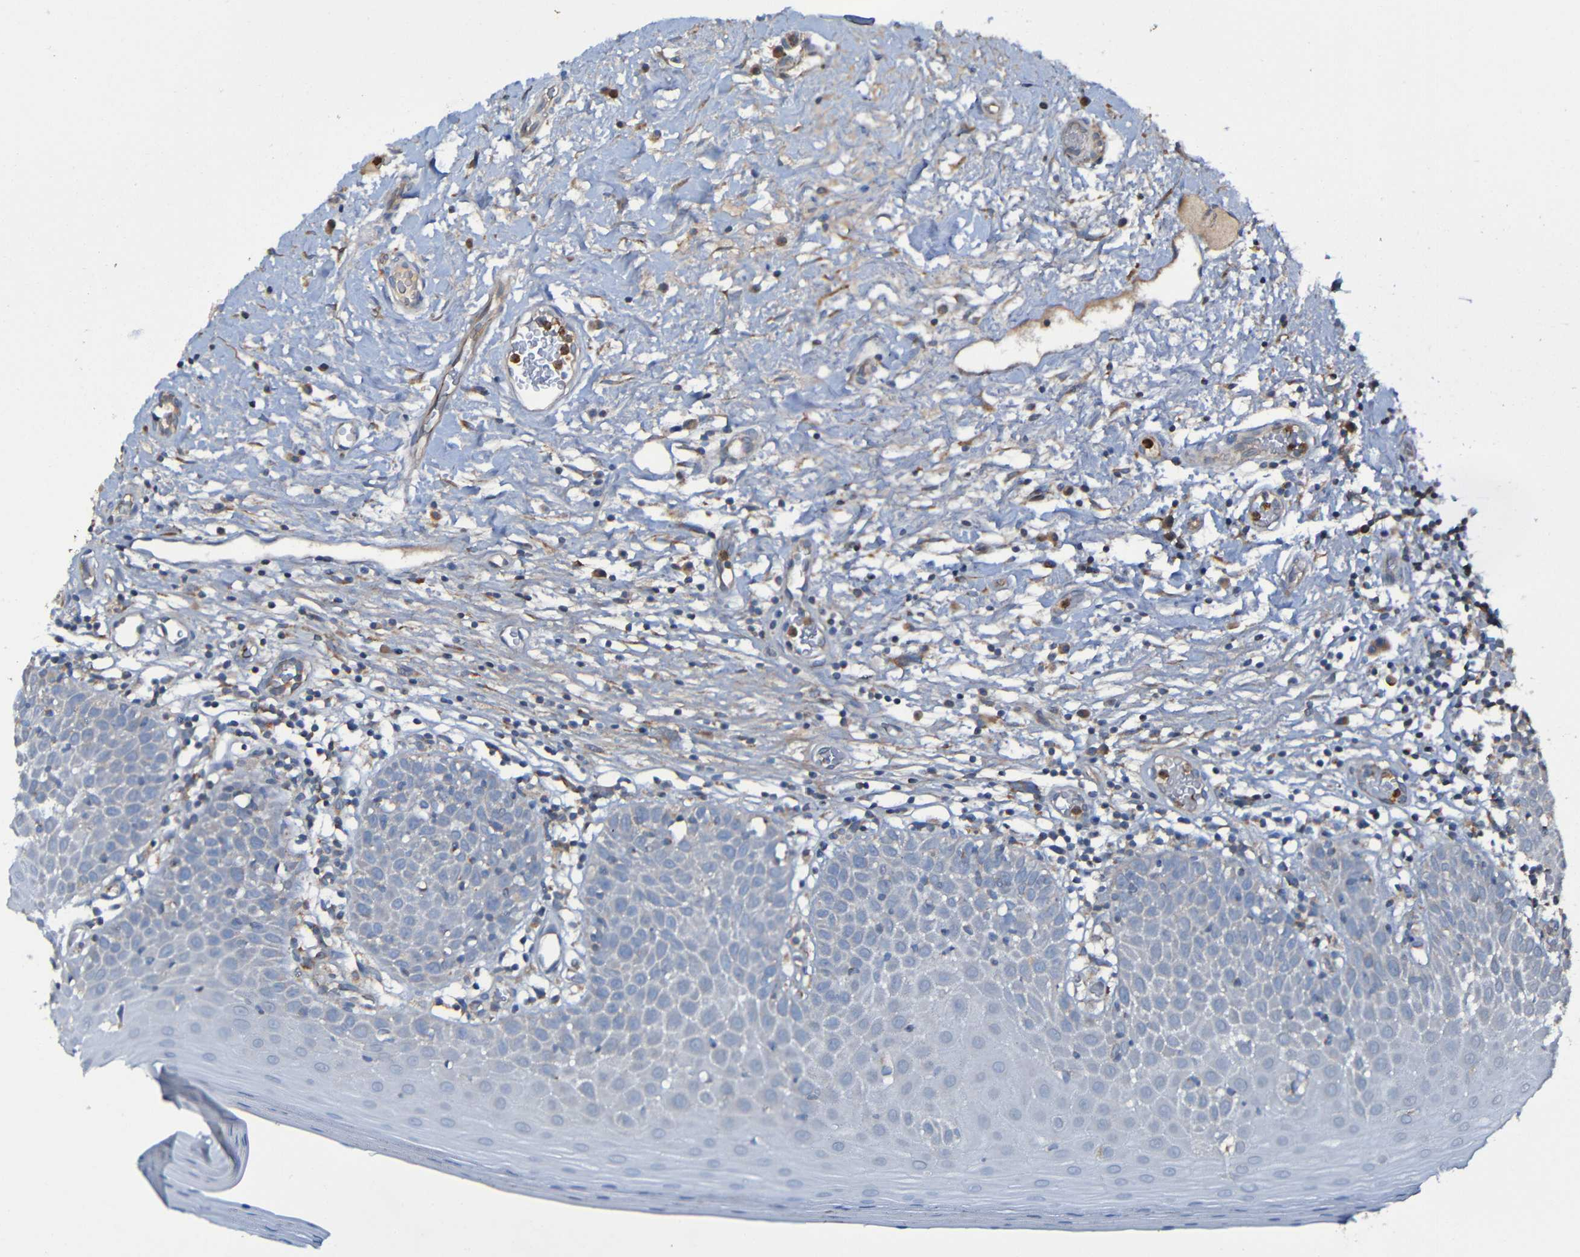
{"staining": {"intensity": "weak", "quantity": "<25%", "location": "cytoplasmic/membranous"}, "tissue": "oral mucosa", "cell_type": "Squamous epithelial cells", "image_type": "normal", "snomed": [{"axis": "morphology", "description": "Normal tissue, NOS"}, {"axis": "topography", "description": "Skeletal muscle"}, {"axis": "topography", "description": "Oral tissue"}], "caption": "Immunohistochemistry (IHC) of normal human oral mucosa reveals no positivity in squamous epithelial cells.", "gene": "ADAM15", "patient": {"sex": "male", "age": 58}}